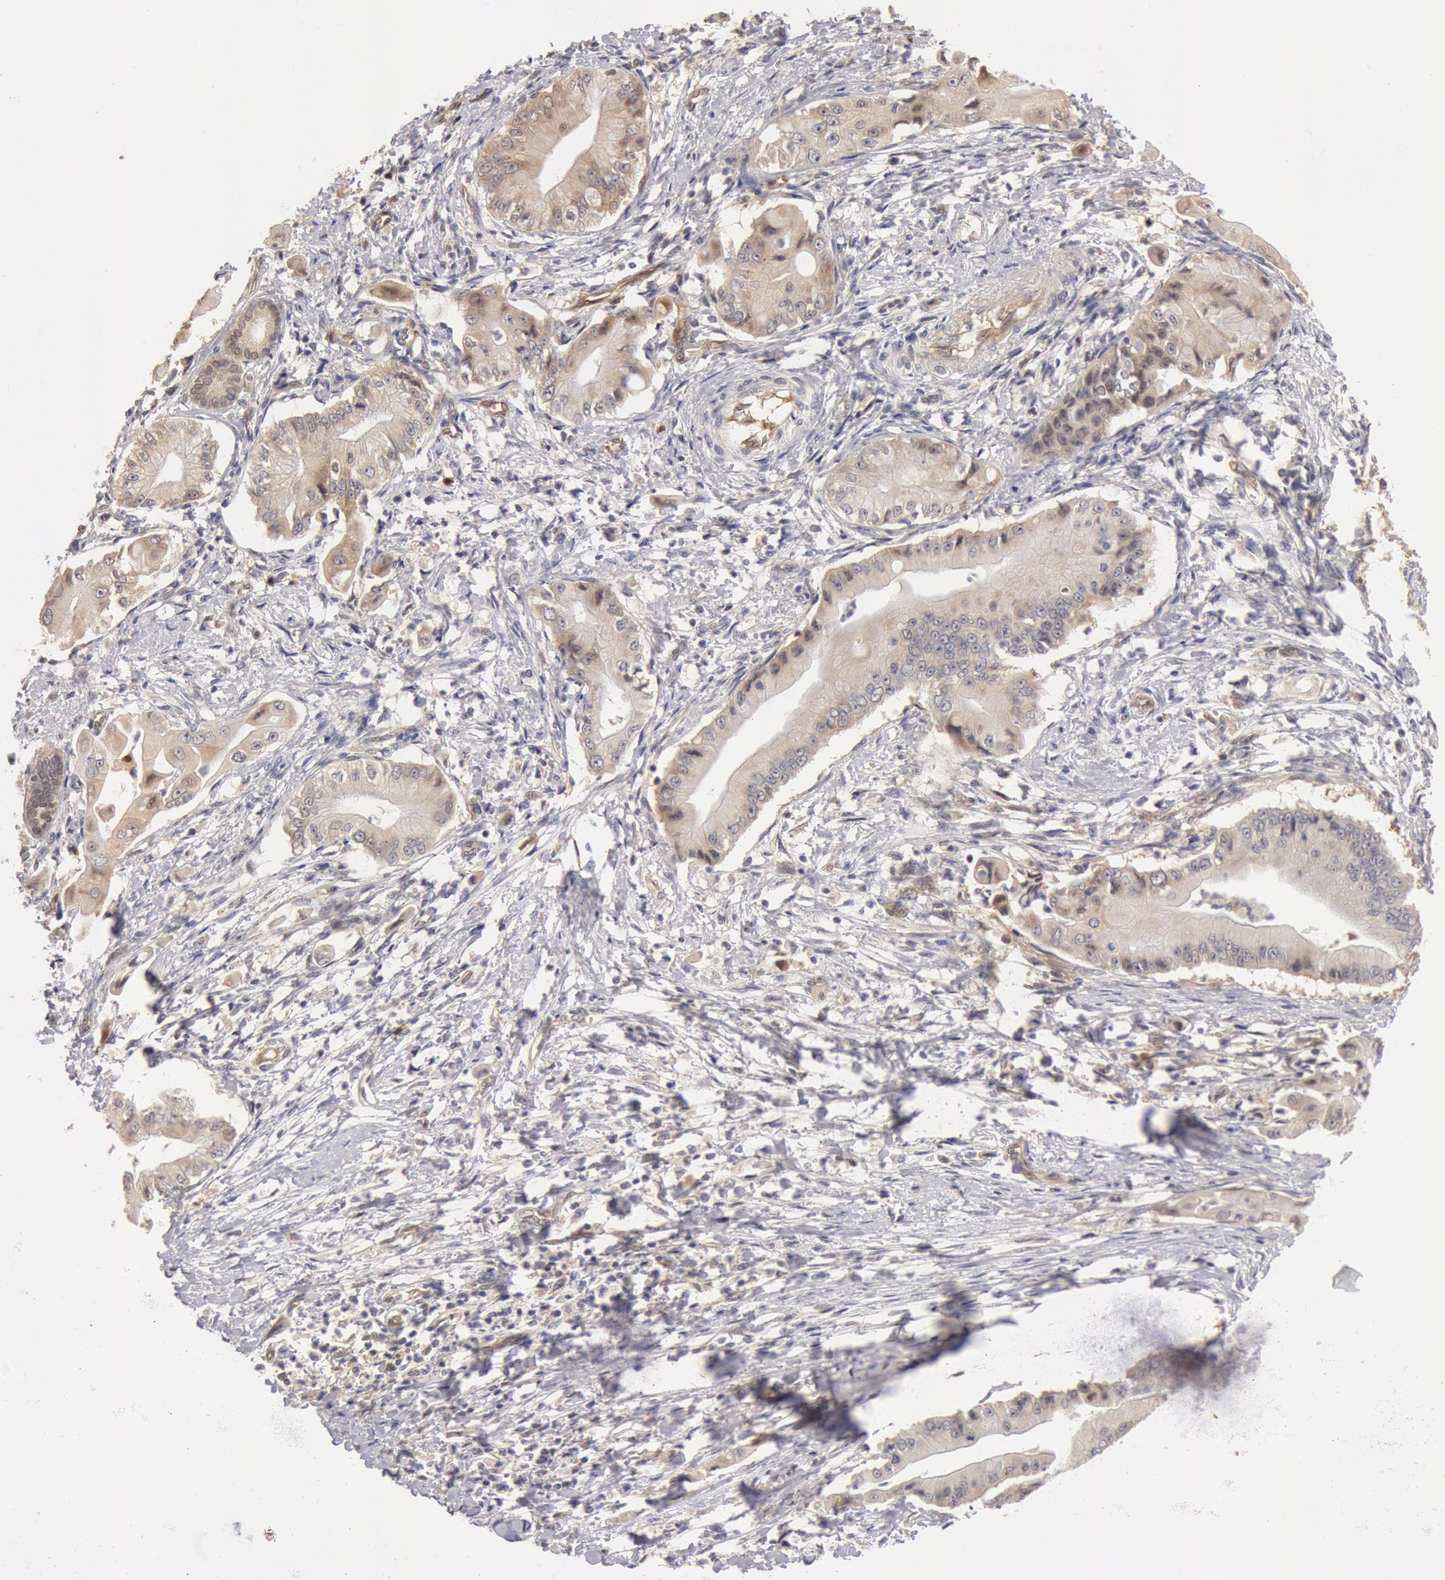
{"staining": {"intensity": "weak", "quantity": ">75%", "location": "cytoplasmic/membranous"}, "tissue": "pancreatic cancer", "cell_type": "Tumor cells", "image_type": "cancer", "snomed": [{"axis": "morphology", "description": "Adenocarcinoma, NOS"}, {"axis": "topography", "description": "Pancreas"}], "caption": "This micrograph shows immunohistochemistry staining of pancreatic cancer, with low weak cytoplasmic/membranous positivity in about >75% of tumor cells.", "gene": "DNAJA1", "patient": {"sex": "male", "age": 62}}